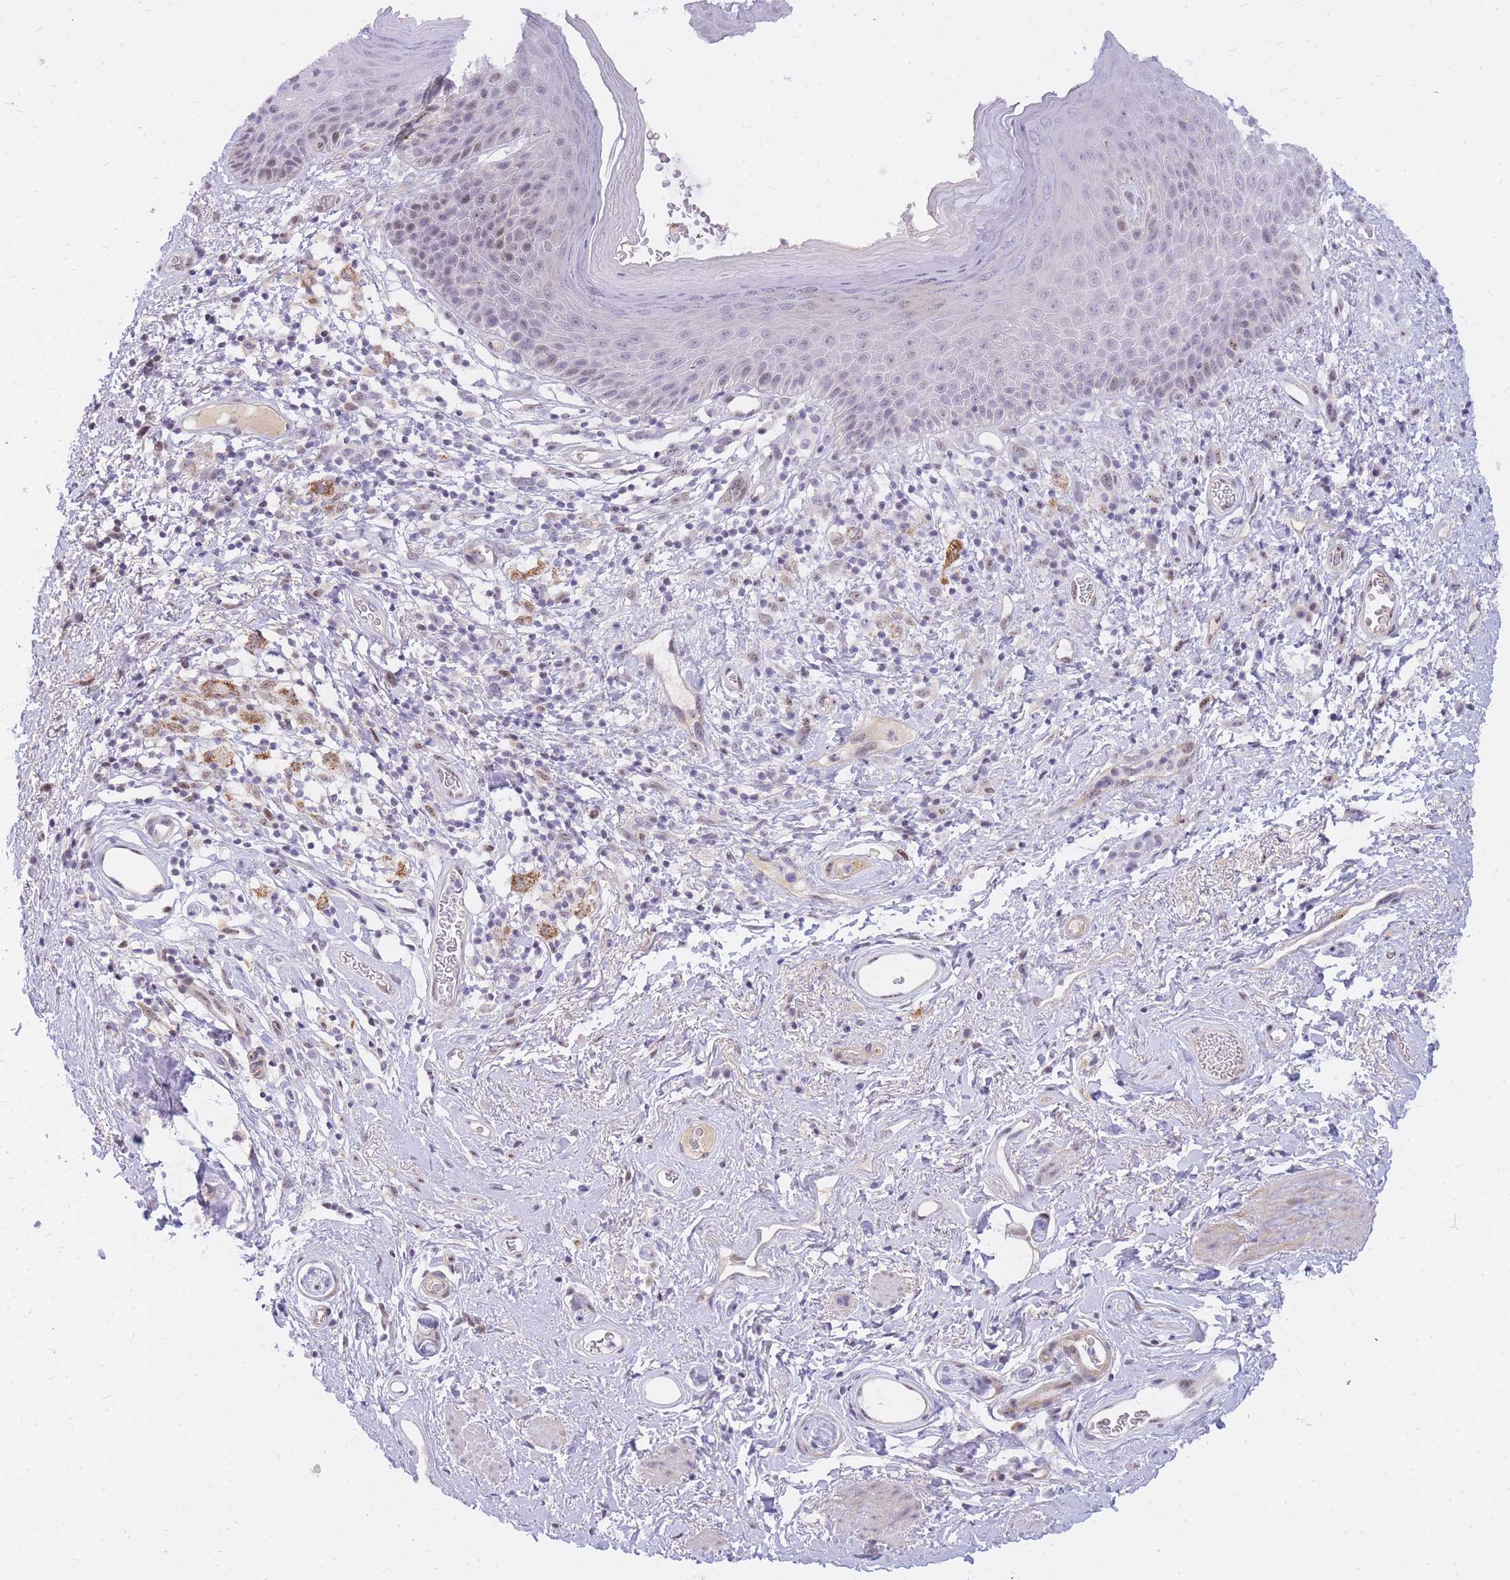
{"staining": {"intensity": "moderate", "quantity": "25%-75%", "location": "nuclear"}, "tissue": "skin", "cell_type": "Epidermal cells", "image_type": "normal", "snomed": [{"axis": "morphology", "description": "Normal tissue, NOS"}, {"axis": "topography", "description": "Anal"}], "caption": "DAB (3,3'-diaminobenzidine) immunohistochemical staining of benign human skin exhibits moderate nuclear protein expression in about 25%-75% of epidermal cells.", "gene": "TLE2", "patient": {"sex": "female", "age": 46}}